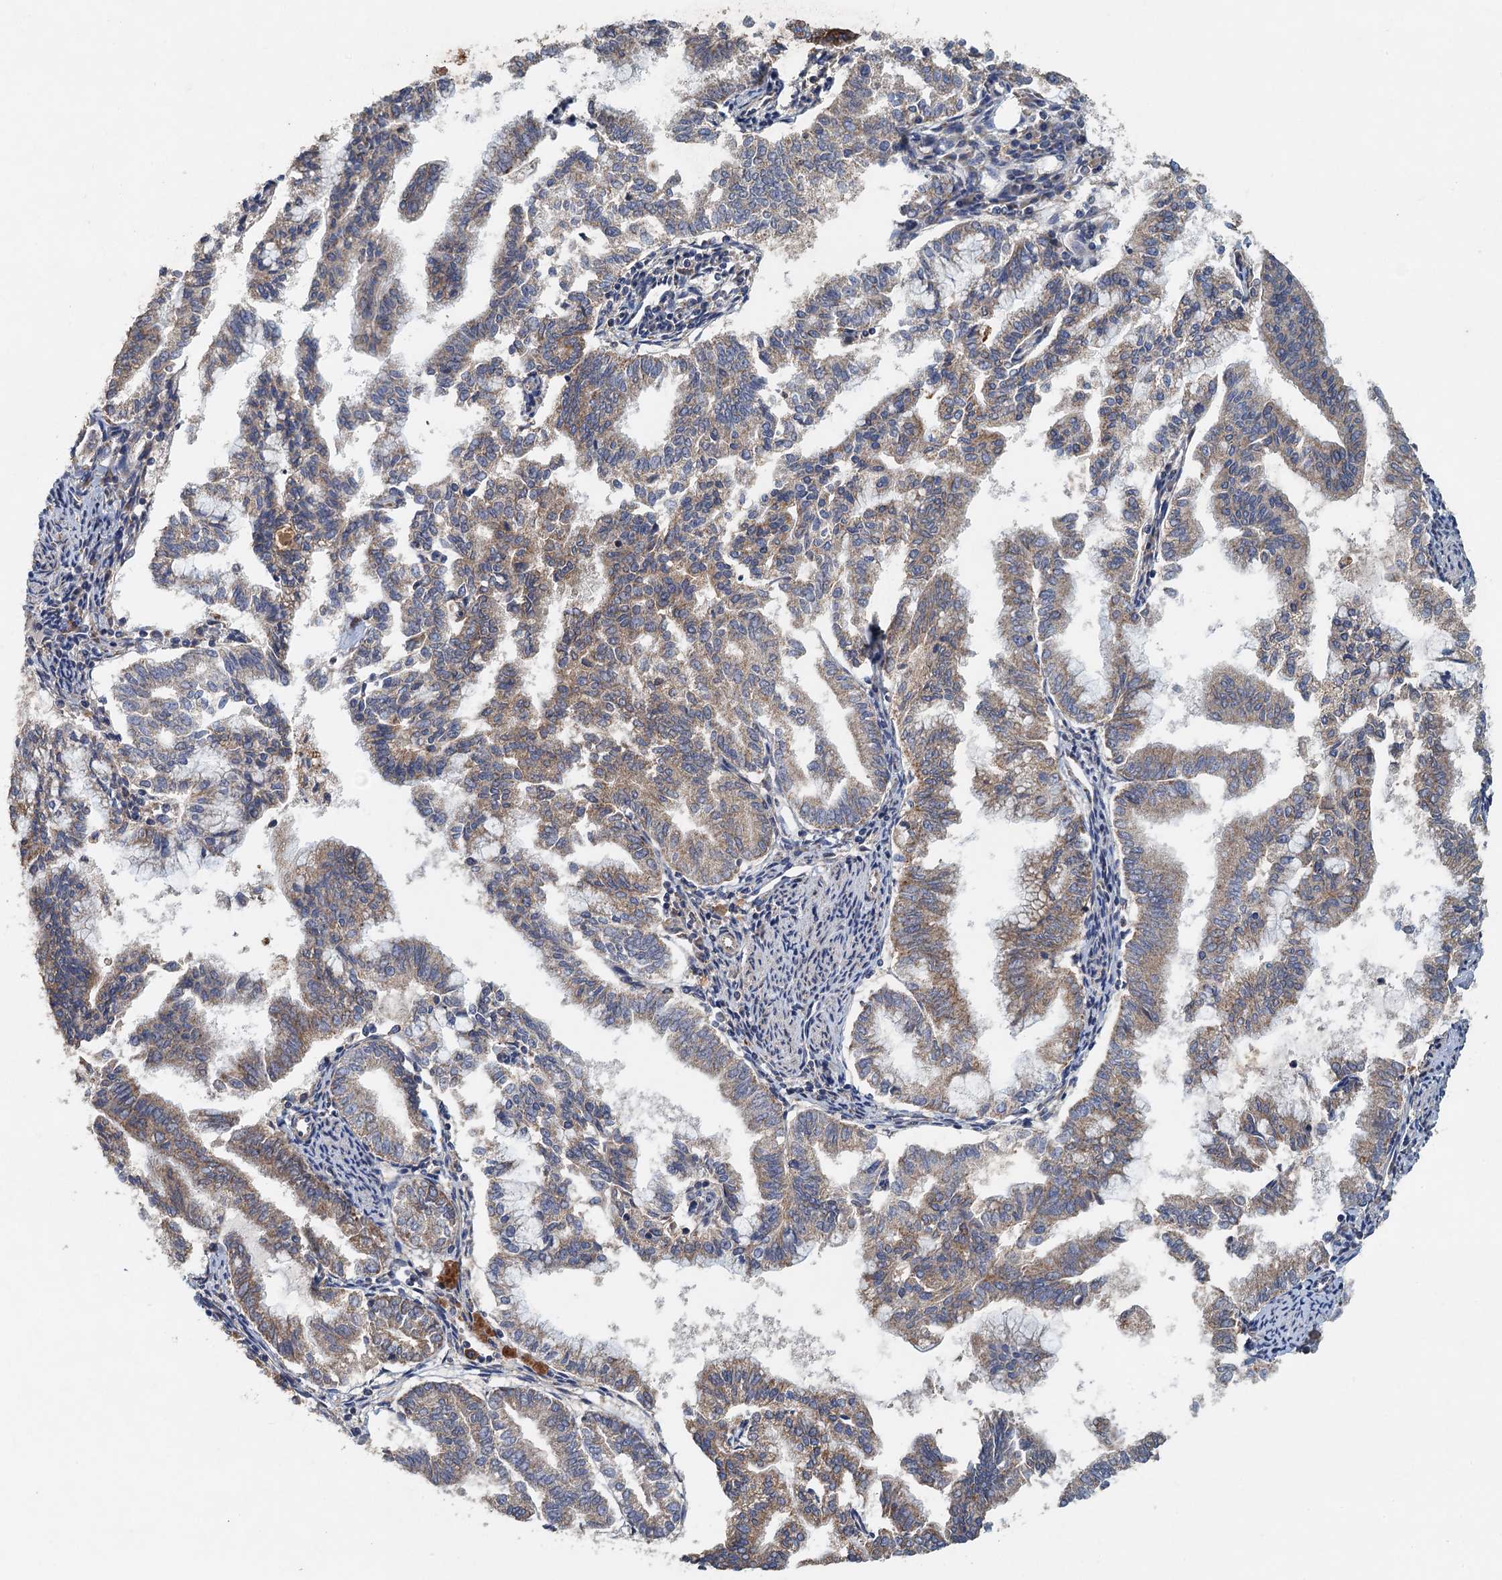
{"staining": {"intensity": "moderate", "quantity": "25%-75%", "location": "cytoplasmic/membranous"}, "tissue": "endometrial cancer", "cell_type": "Tumor cells", "image_type": "cancer", "snomed": [{"axis": "morphology", "description": "Adenocarcinoma, NOS"}, {"axis": "topography", "description": "Endometrium"}], "caption": "A brown stain shows moderate cytoplasmic/membranous expression of a protein in human endometrial adenocarcinoma tumor cells.", "gene": "BCS1L", "patient": {"sex": "female", "age": 79}}